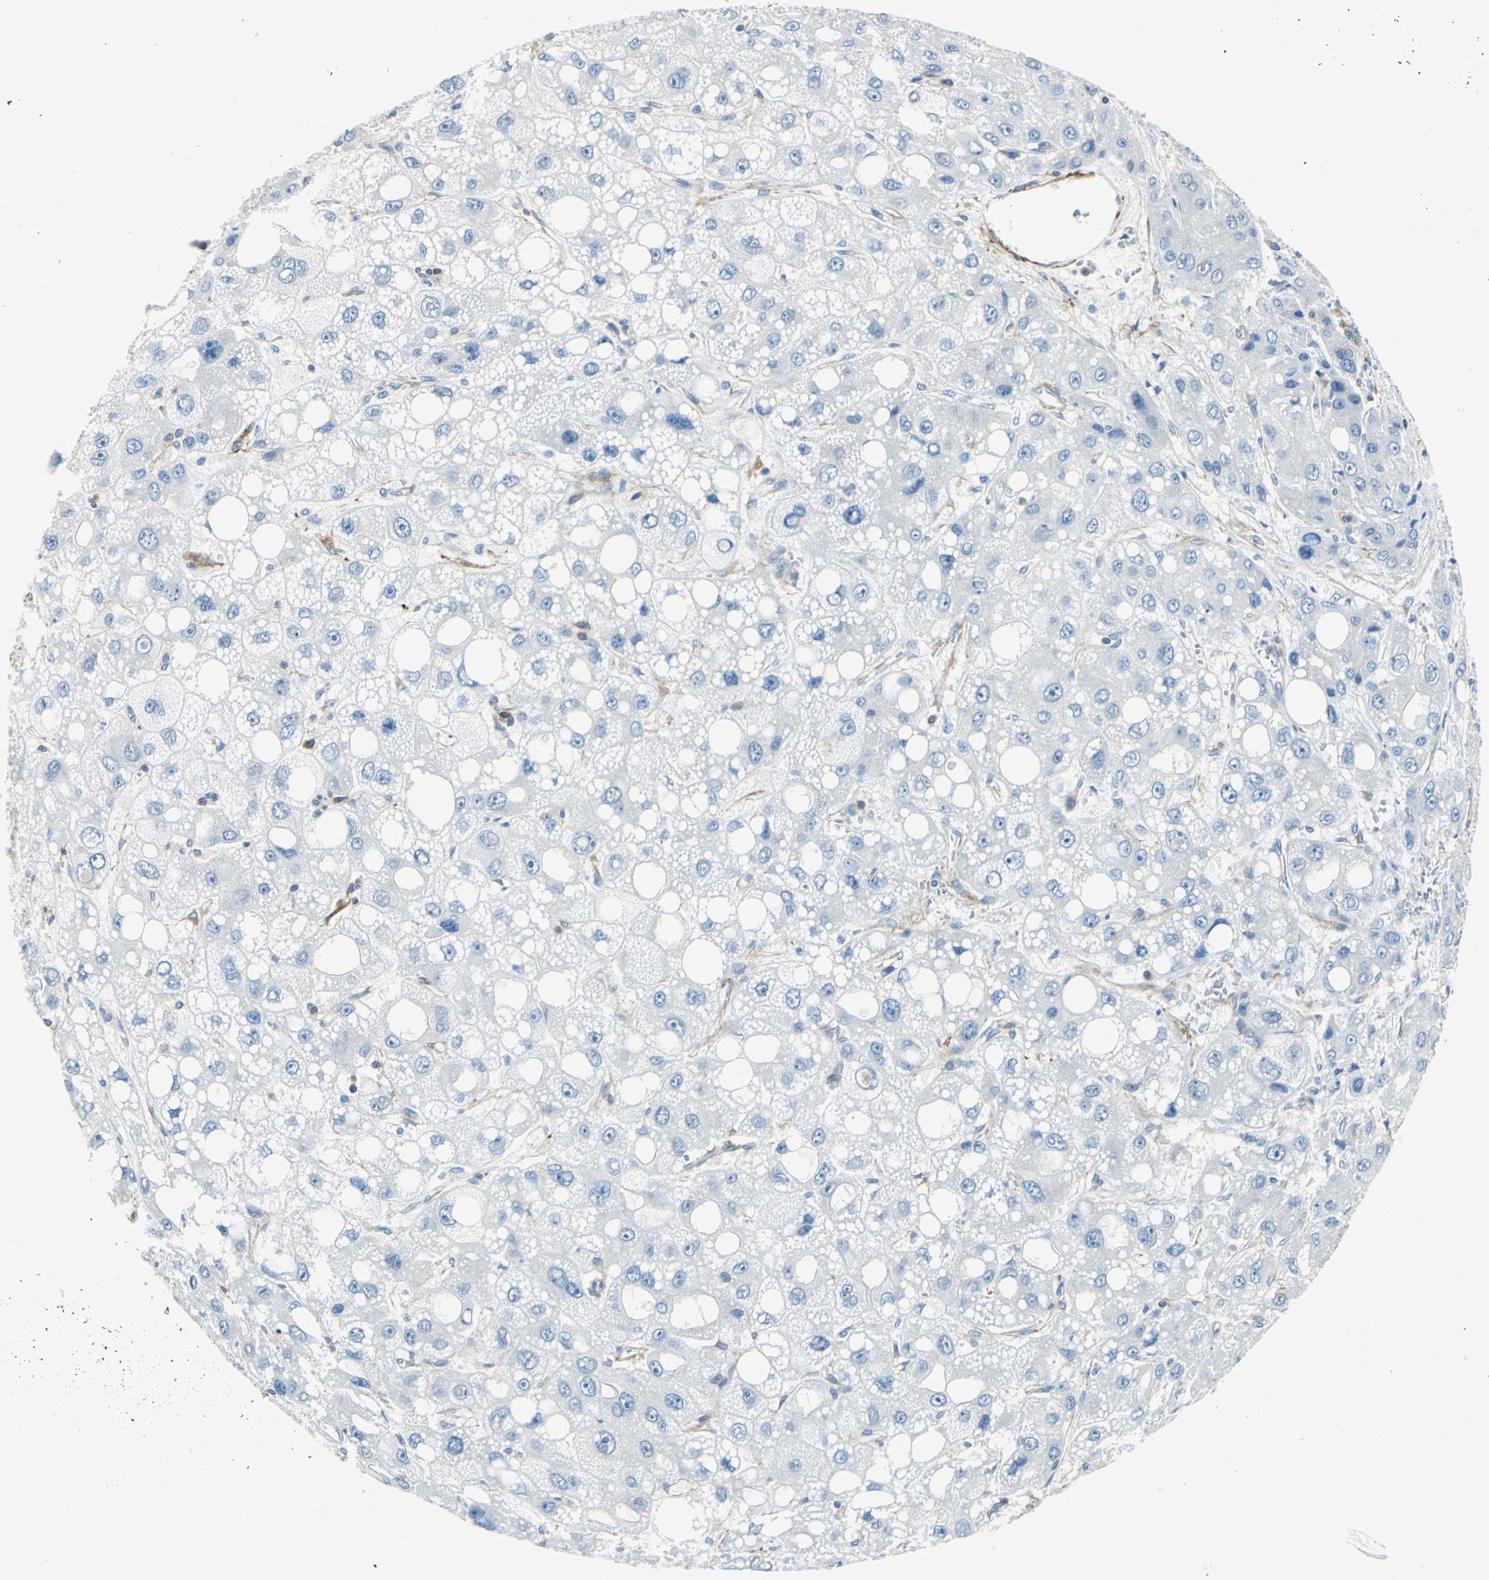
{"staining": {"intensity": "negative", "quantity": "none", "location": "none"}, "tissue": "liver cancer", "cell_type": "Tumor cells", "image_type": "cancer", "snomed": [{"axis": "morphology", "description": "Carcinoma, Hepatocellular, NOS"}, {"axis": "topography", "description": "Liver"}], "caption": "Immunohistochemistry micrograph of liver cancer (hepatocellular carcinoma) stained for a protein (brown), which shows no expression in tumor cells.", "gene": "AKAP12", "patient": {"sex": "male", "age": 55}}